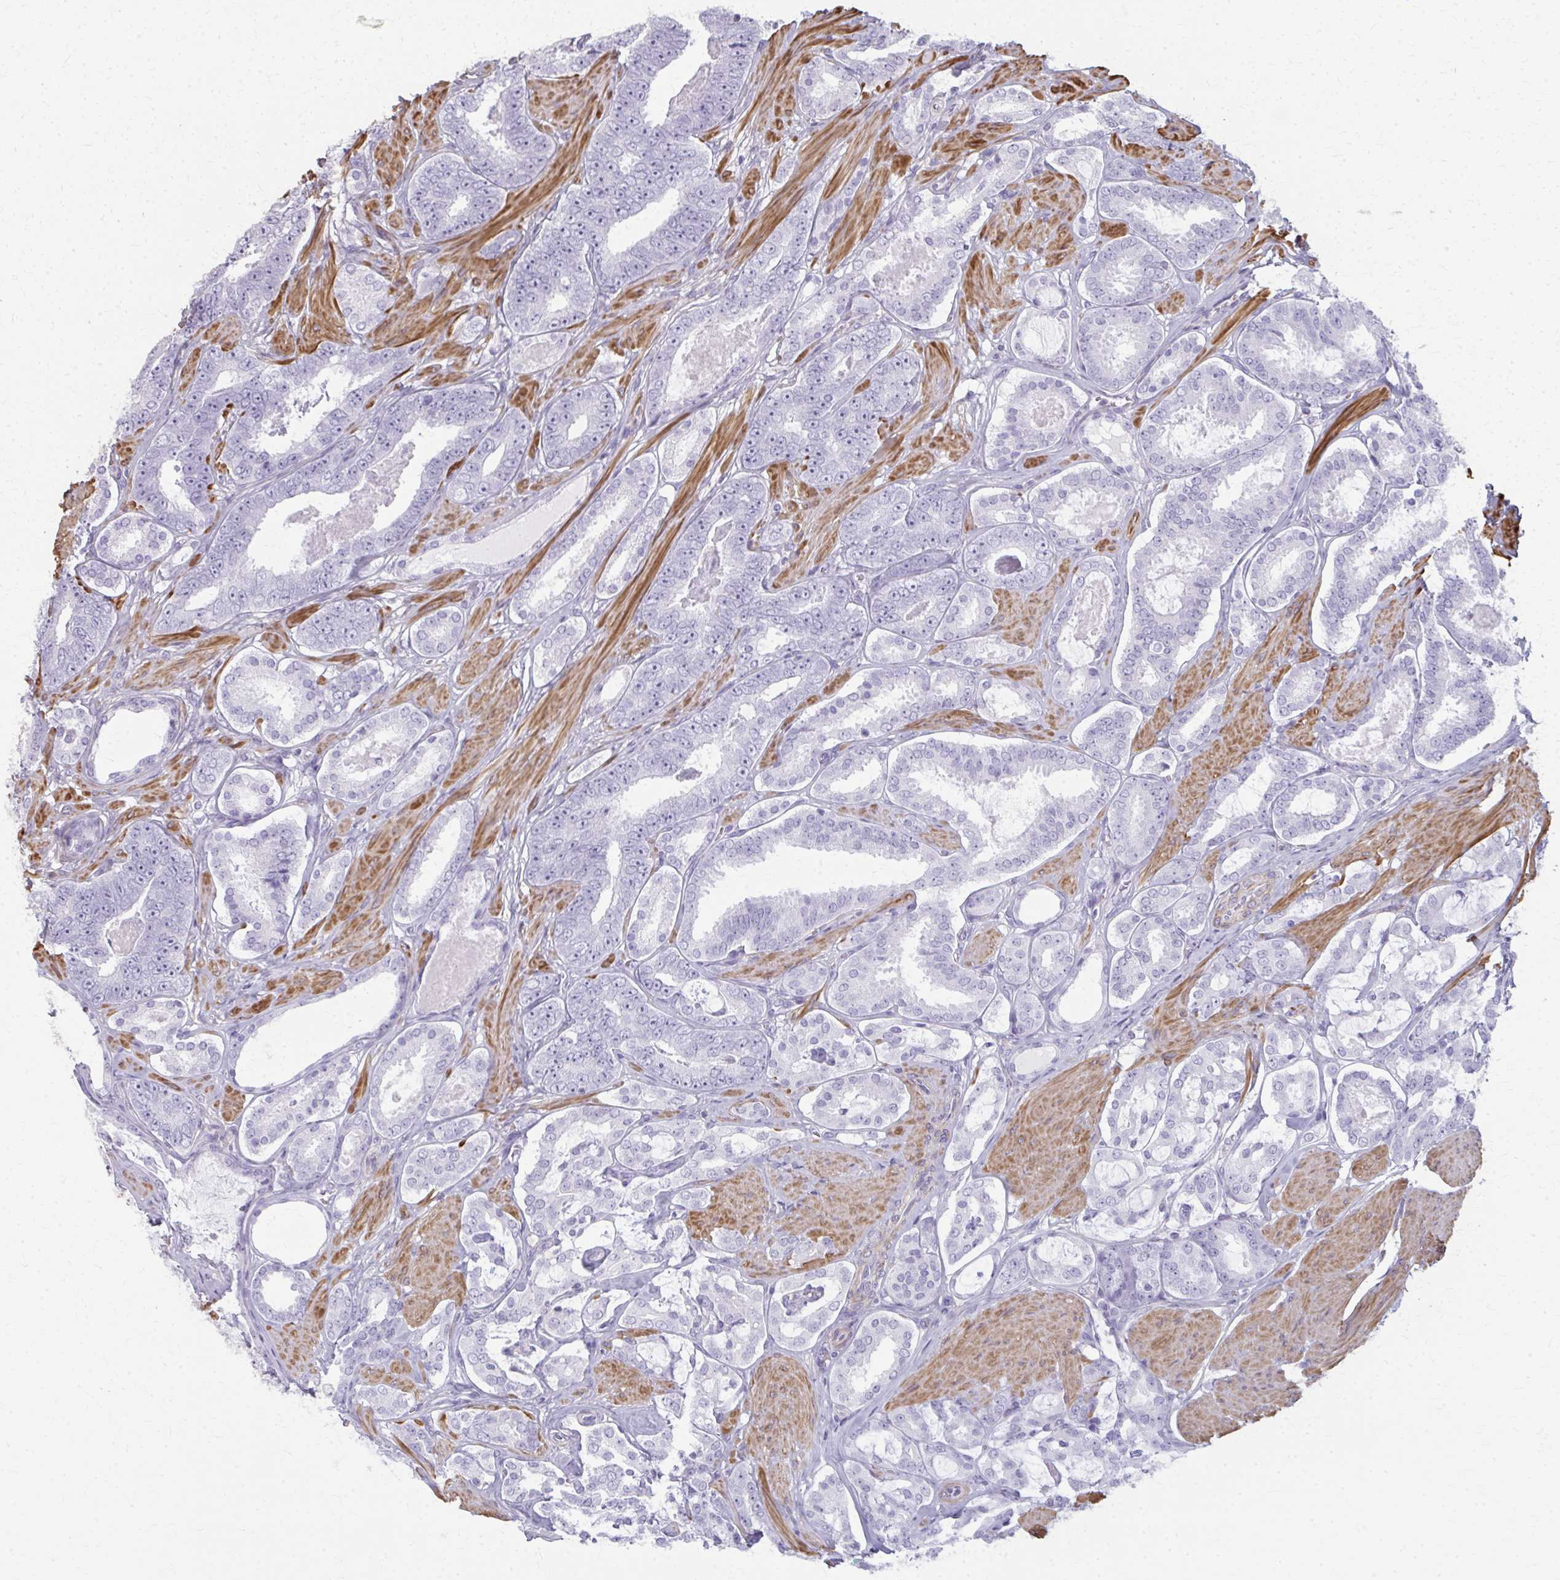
{"staining": {"intensity": "negative", "quantity": "none", "location": "none"}, "tissue": "prostate cancer", "cell_type": "Tumor cells", "image_type": "cancer", "snomed": [{"axis": "morphology", "description": "Adenocarcinoma, High grade"}, {"axis": "topography", "description": "Prostate"}], "caption": "The IHC micrograph has no significant staining in tumor cells of prostate cancer tissue.", "gene": "TENM4", "patient": {"sex": "male", "age": 63}}